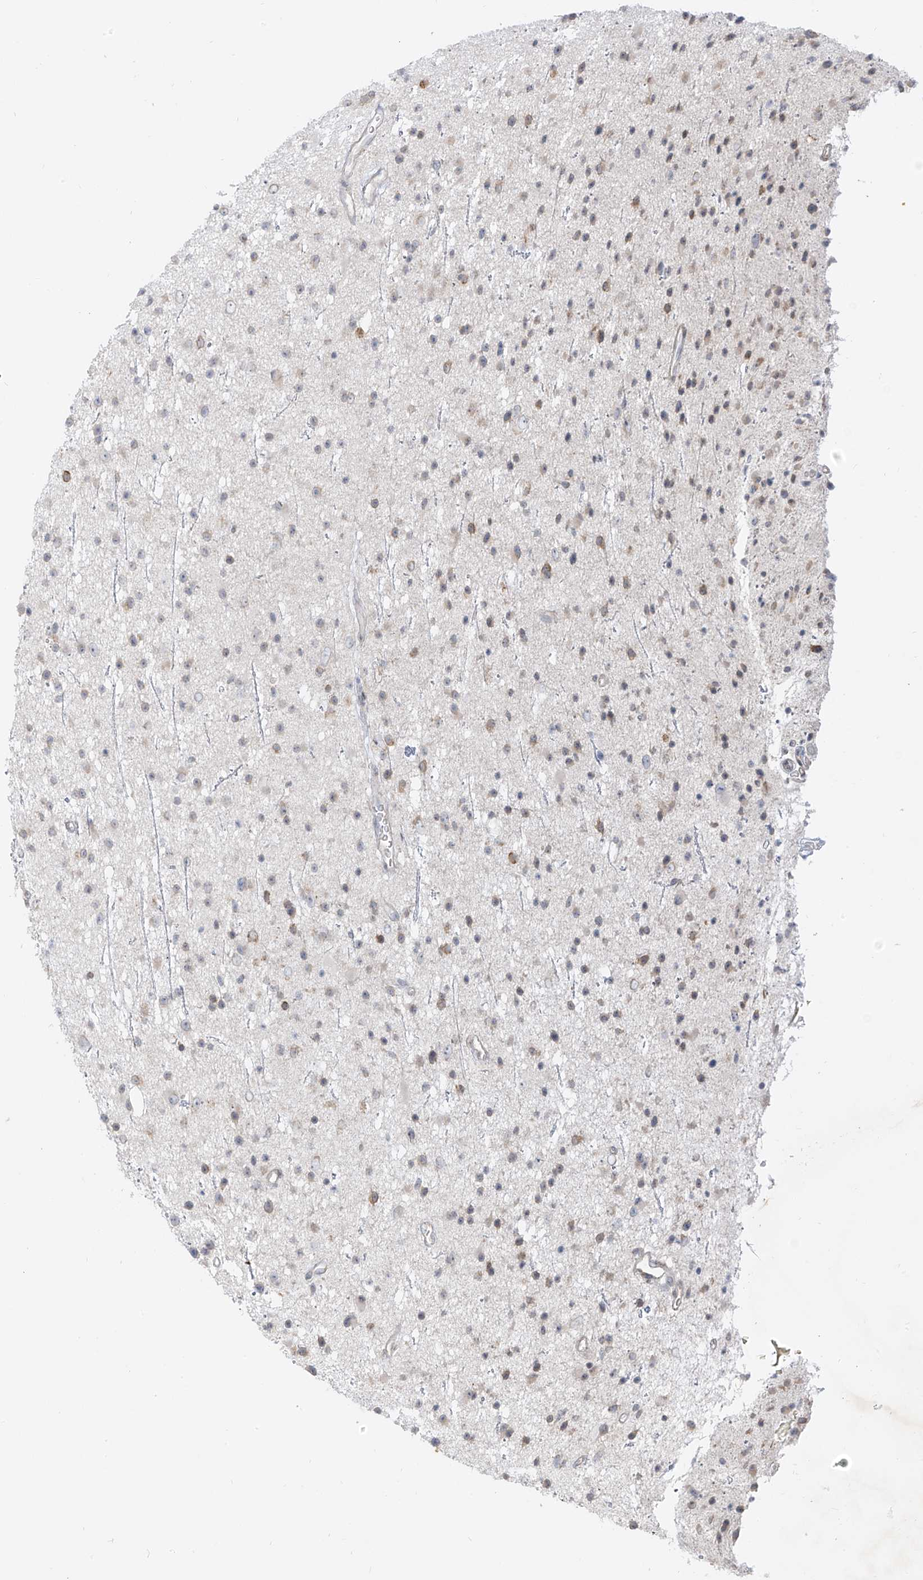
{"staining": {"intensity": "negative", "quantity": "none", "location": "none"}, "tissue": "glioma", "cell_type": "Tumor cells", "image_type": "cancer", "snomed": [{"axis": "morphology", "description": "Glioma, malignant, Low grade"}, {"axis": "topography", "description": "Cerebral cortex"}], "caption": "High power microscopy photomicrograph of an IHC photomicrograph of malignant glioma (low-grade), revealing no significant expression in tumor cells.", "gene": "C2orf42", "patient": {"sex": "female", "age": 39}}